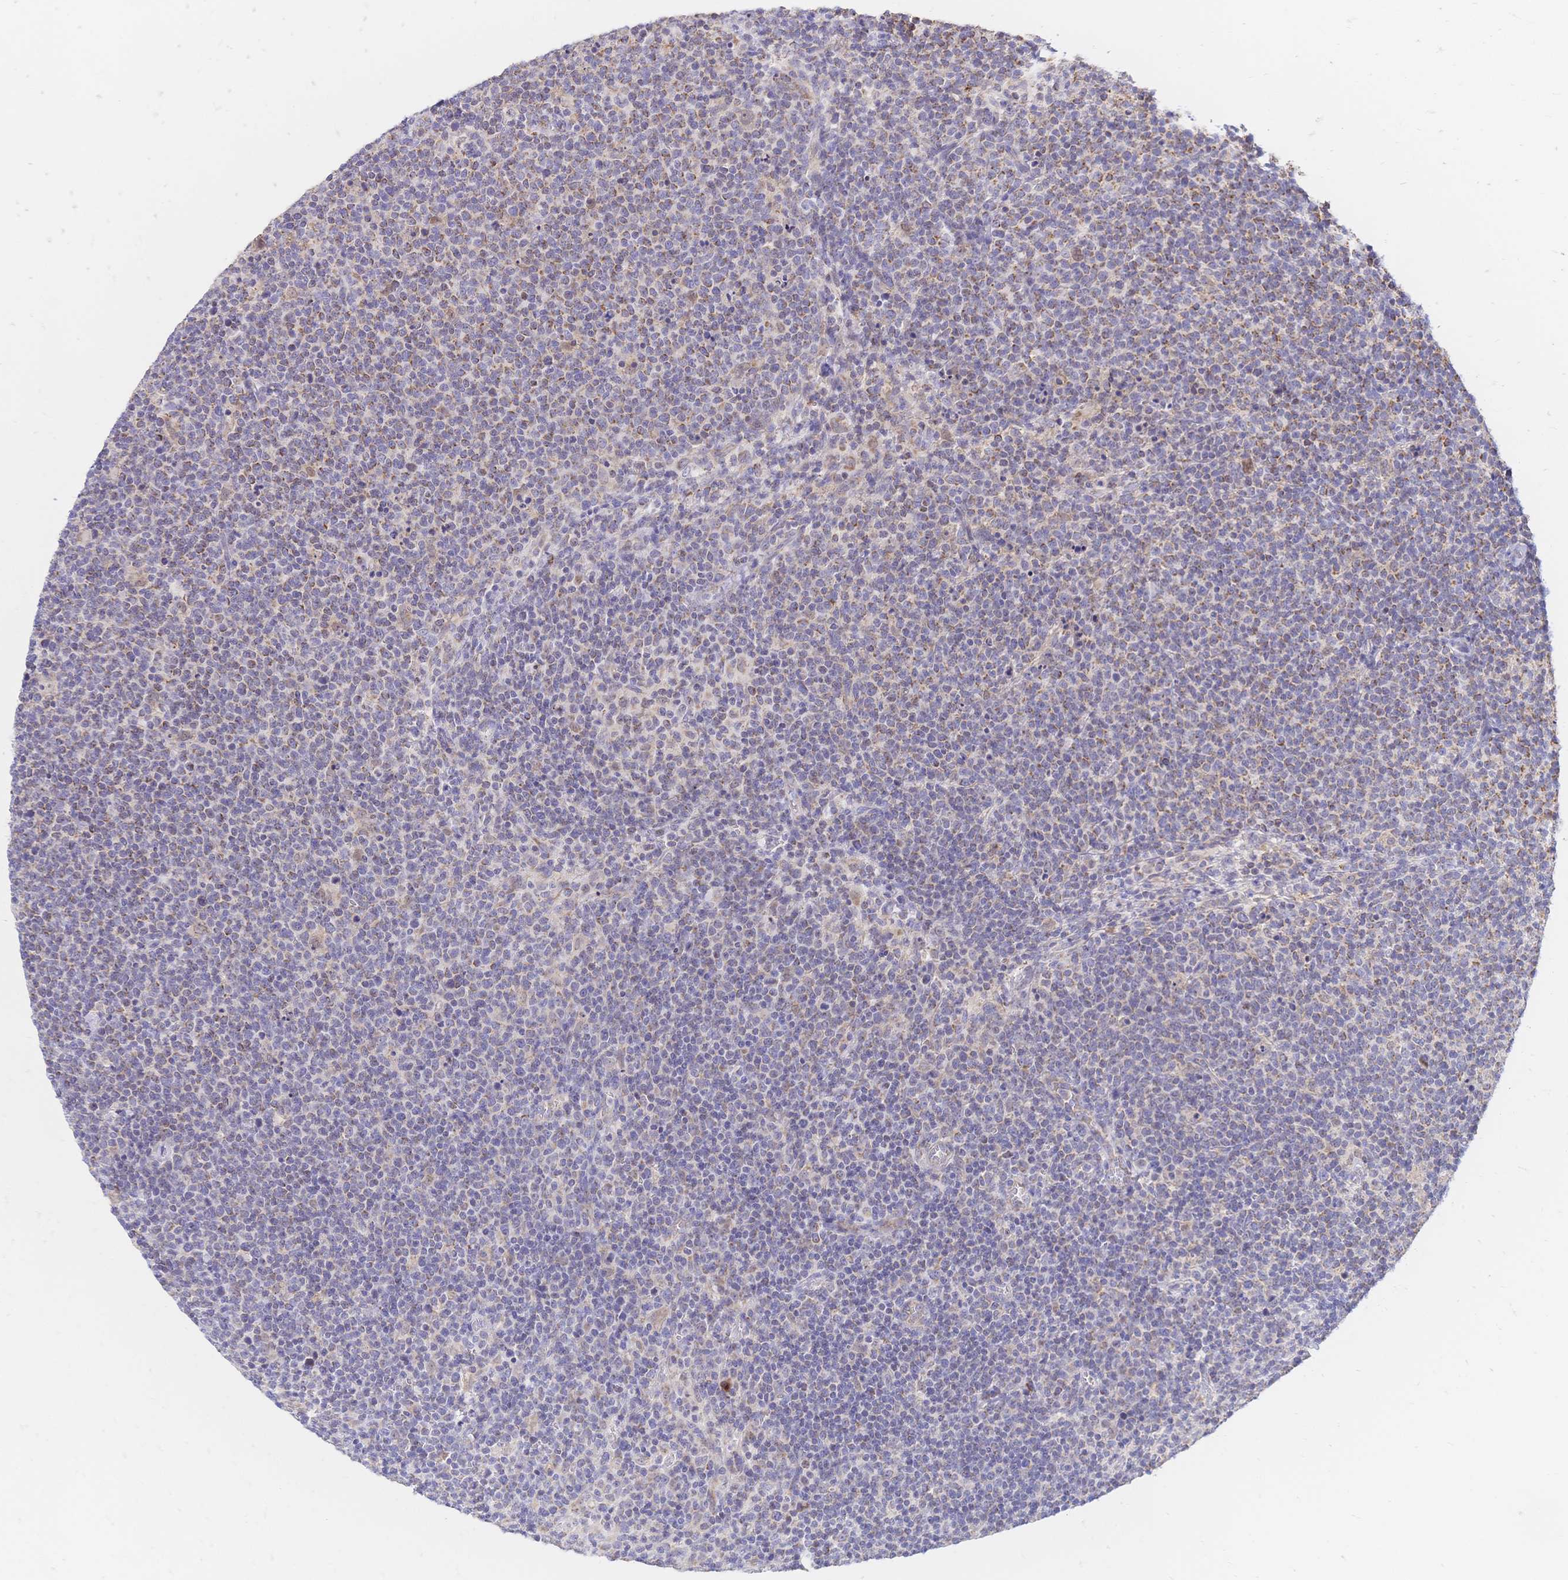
{"staining": {"intensity": "weak", "quantity": "25%-75%", "location": "cytoplasmic/membranous"}, "tissue": "lymphoma", "cell_type": "Tumor cells", "image_type": "cancer", "snomed": [{"axis": "morphology", "description": "Malignant lymphoma, non-Hodgkin's type, High grade"}, {"axis": "topography", "description": "Lymph node"}], "caption": "Lymphoma stained with a brown dye exhibits weak cytoplasmic/membranous positive staining in about 25%-75% of tumor cells.", "gene": "CLEC18B", "patient": {"sex": "male", "age": 61}}